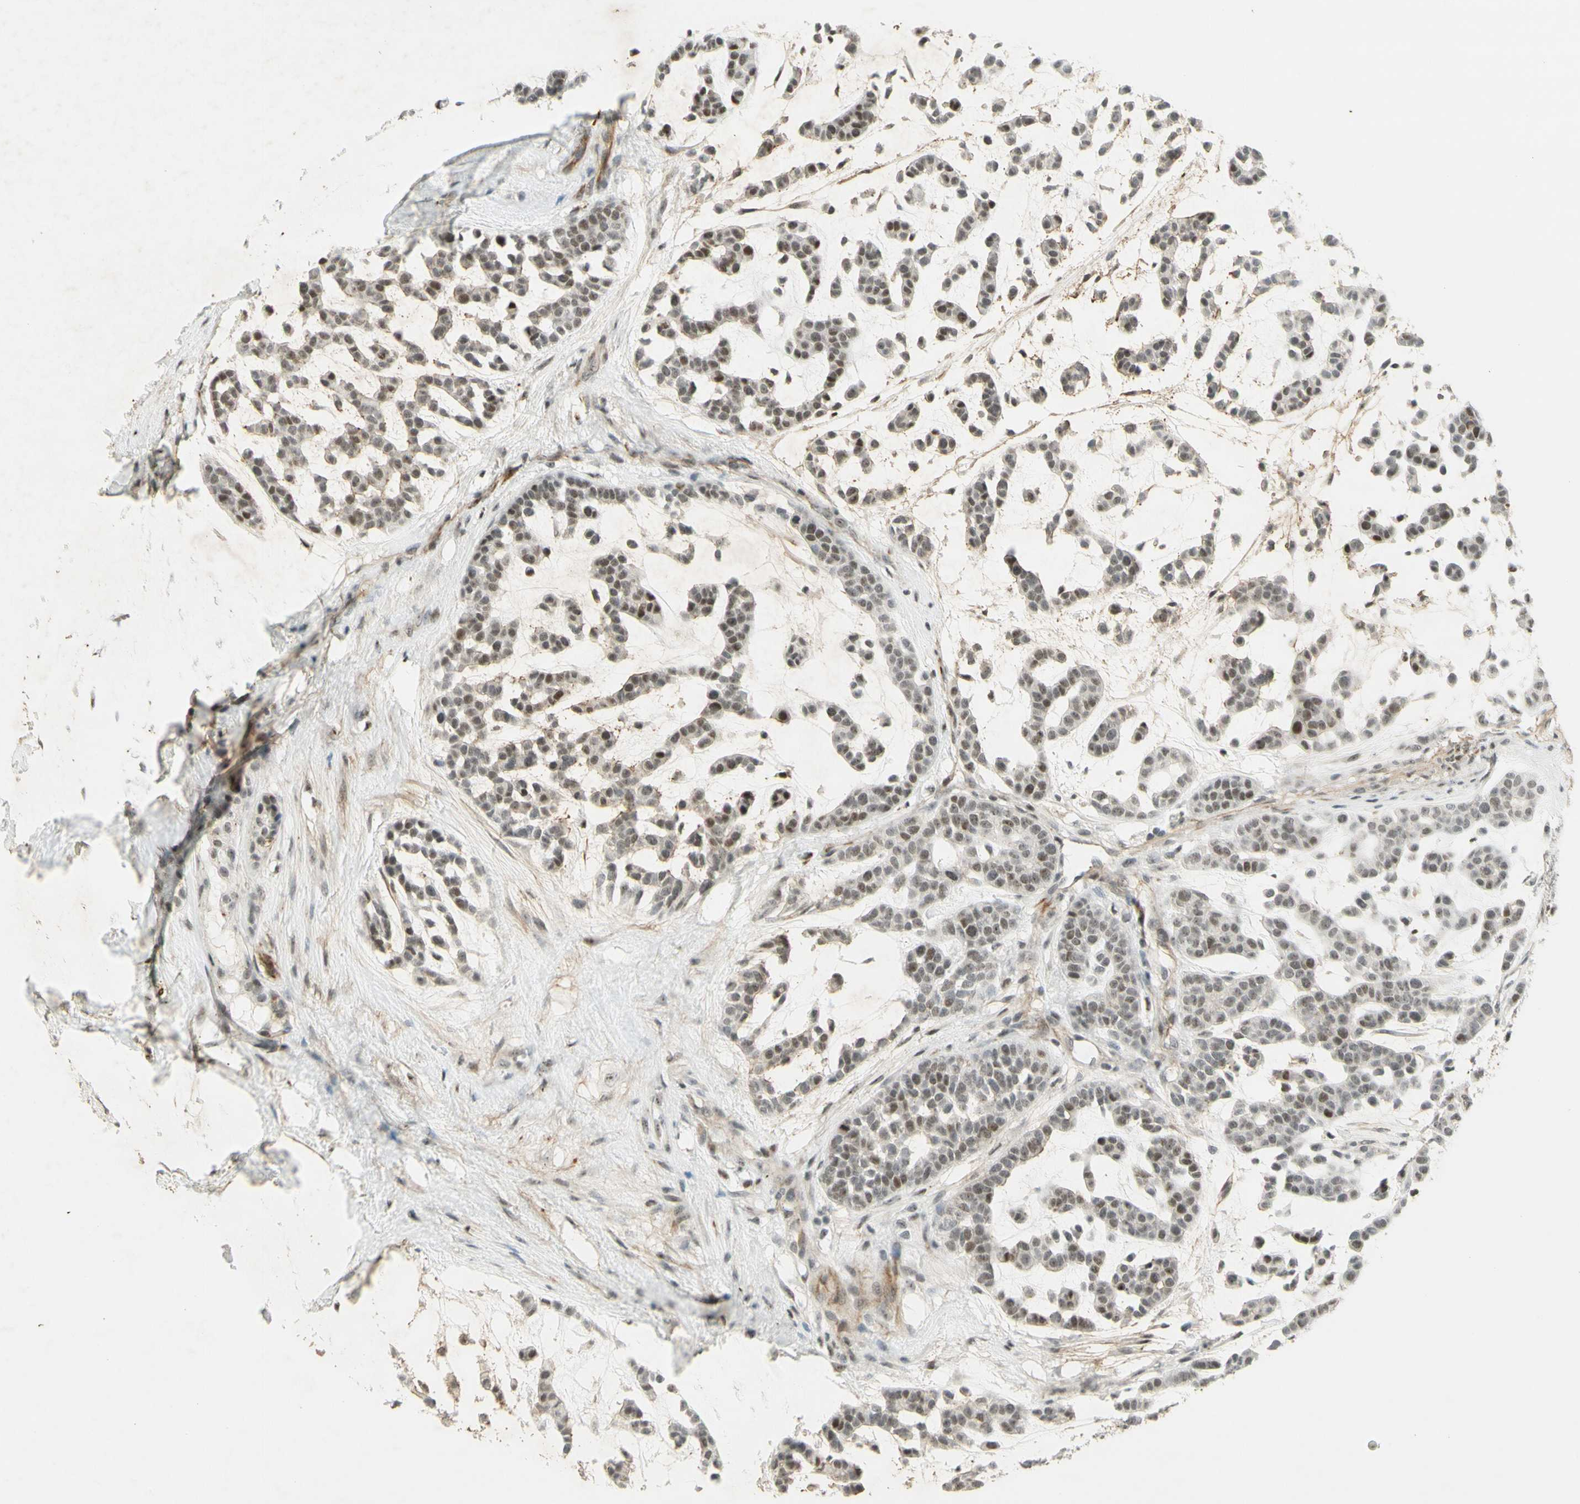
{"staining": {"intensity": "moderate", "quantity": ">75%", "location": "nuclear"}, "tissue": "head and neck cancer", "cell_type": "Tumor cells", "image_type": "cancer", "snomed": [{"axis": "morphology", "description": "Adenocarcinoma, NOS"}, {"axis": "morphology", "description": "Adenoma, NOS"}, {"axis": "topography", "description": "Head-Neck"}], "caption": "Moderate nuclear staining for a protein is appreciated in about >75% of tumor cells of adenoma (head and neck) using IHC.", "gene": "IRF1", "patient": {"sex": "female", "age": 55}}